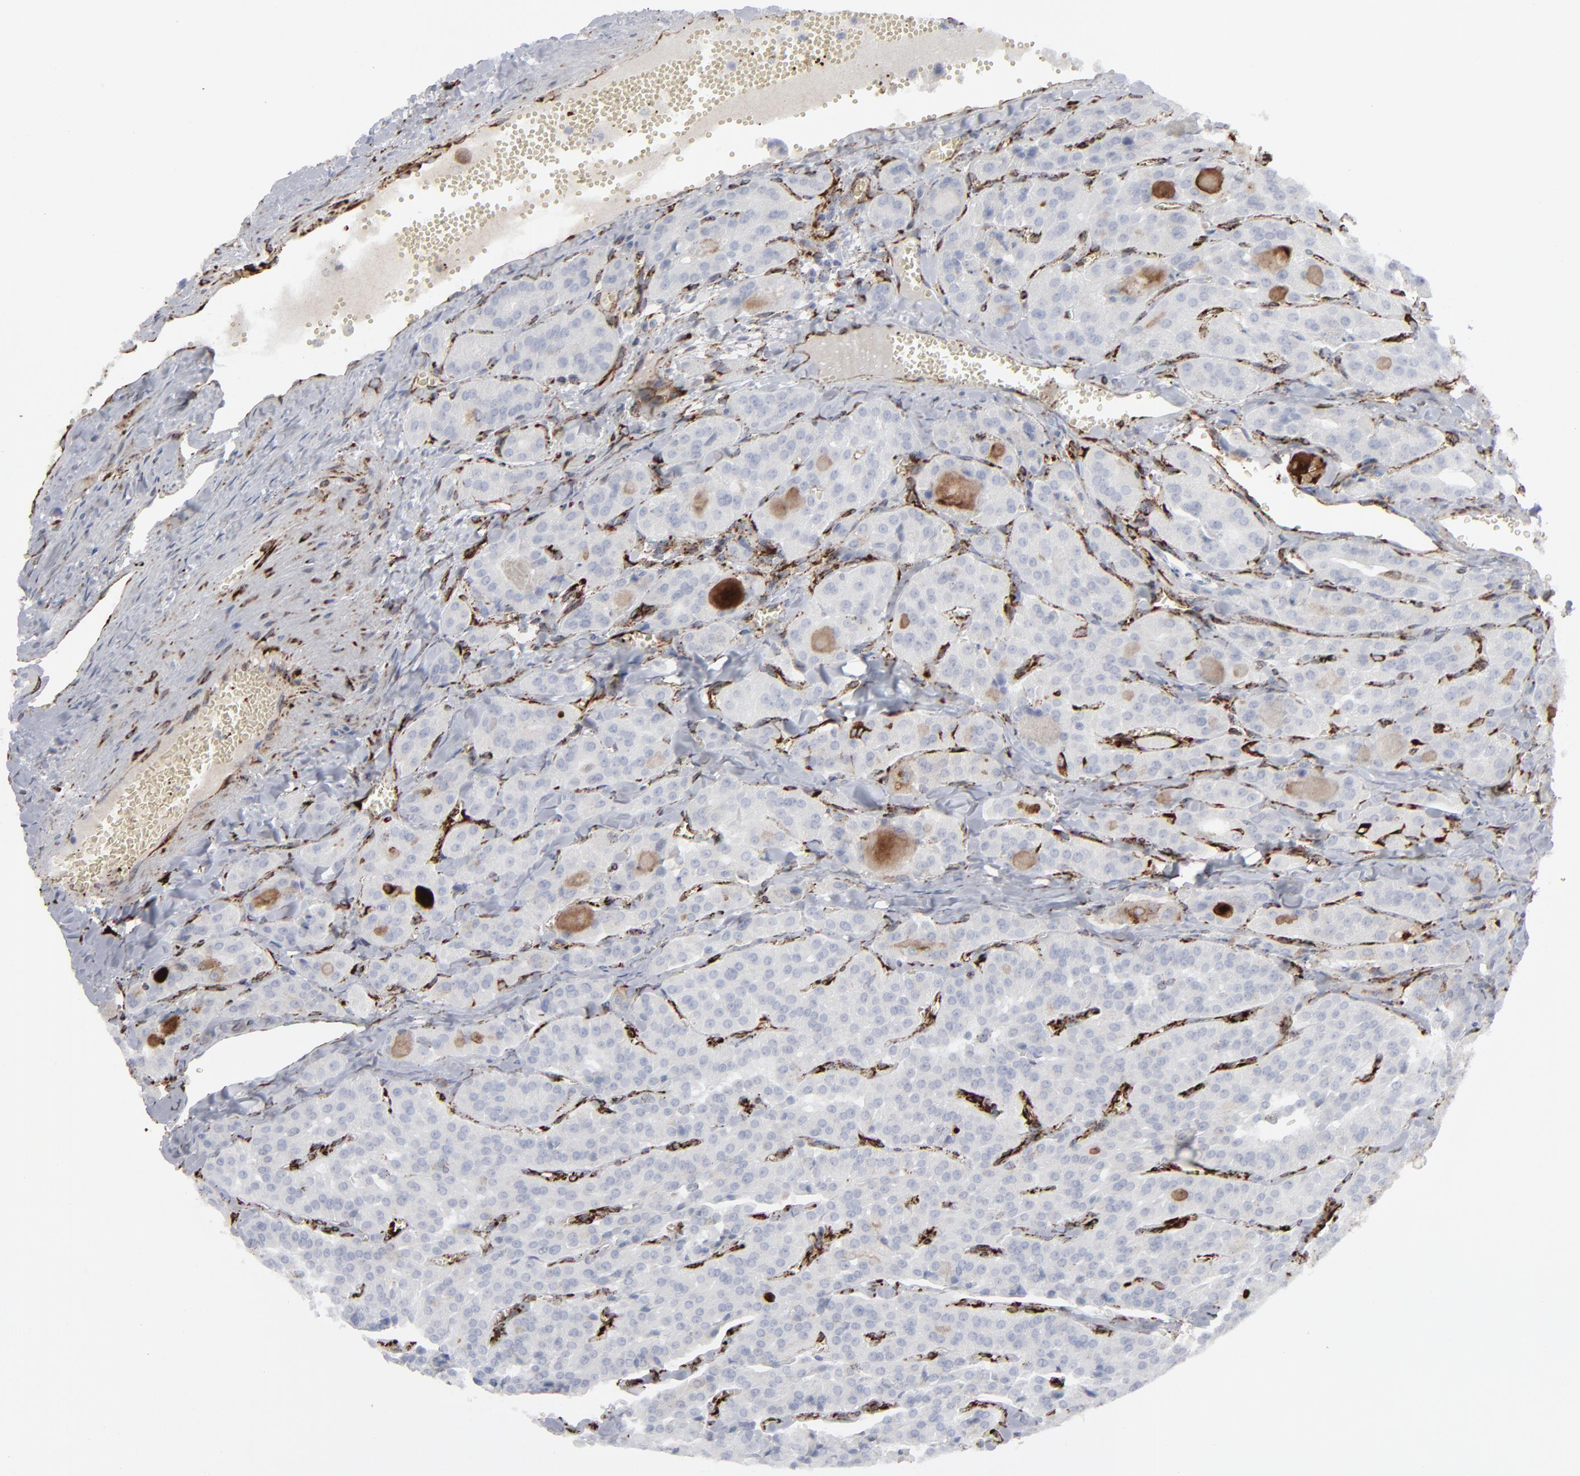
{"staining": {"intensity": "negative", "quantity": "none", "location": "none"}, "tissue": "thyroid cancer", "cell_type": "Tumor cells", "image_type": "cancer", "snomed": [{"axis": "morphology", "description": "Carcinoma, NOS"}, {"axis": "topography", "description": "Thyroid gland"}], "caption": "Thyroid cancer (carcinoma) stained for a protein using immunohistochemistry (IHC) demonstrates no expression tumor cells.", "gene": "SPARC", "patient": {"sex": "male", "age": 76}}